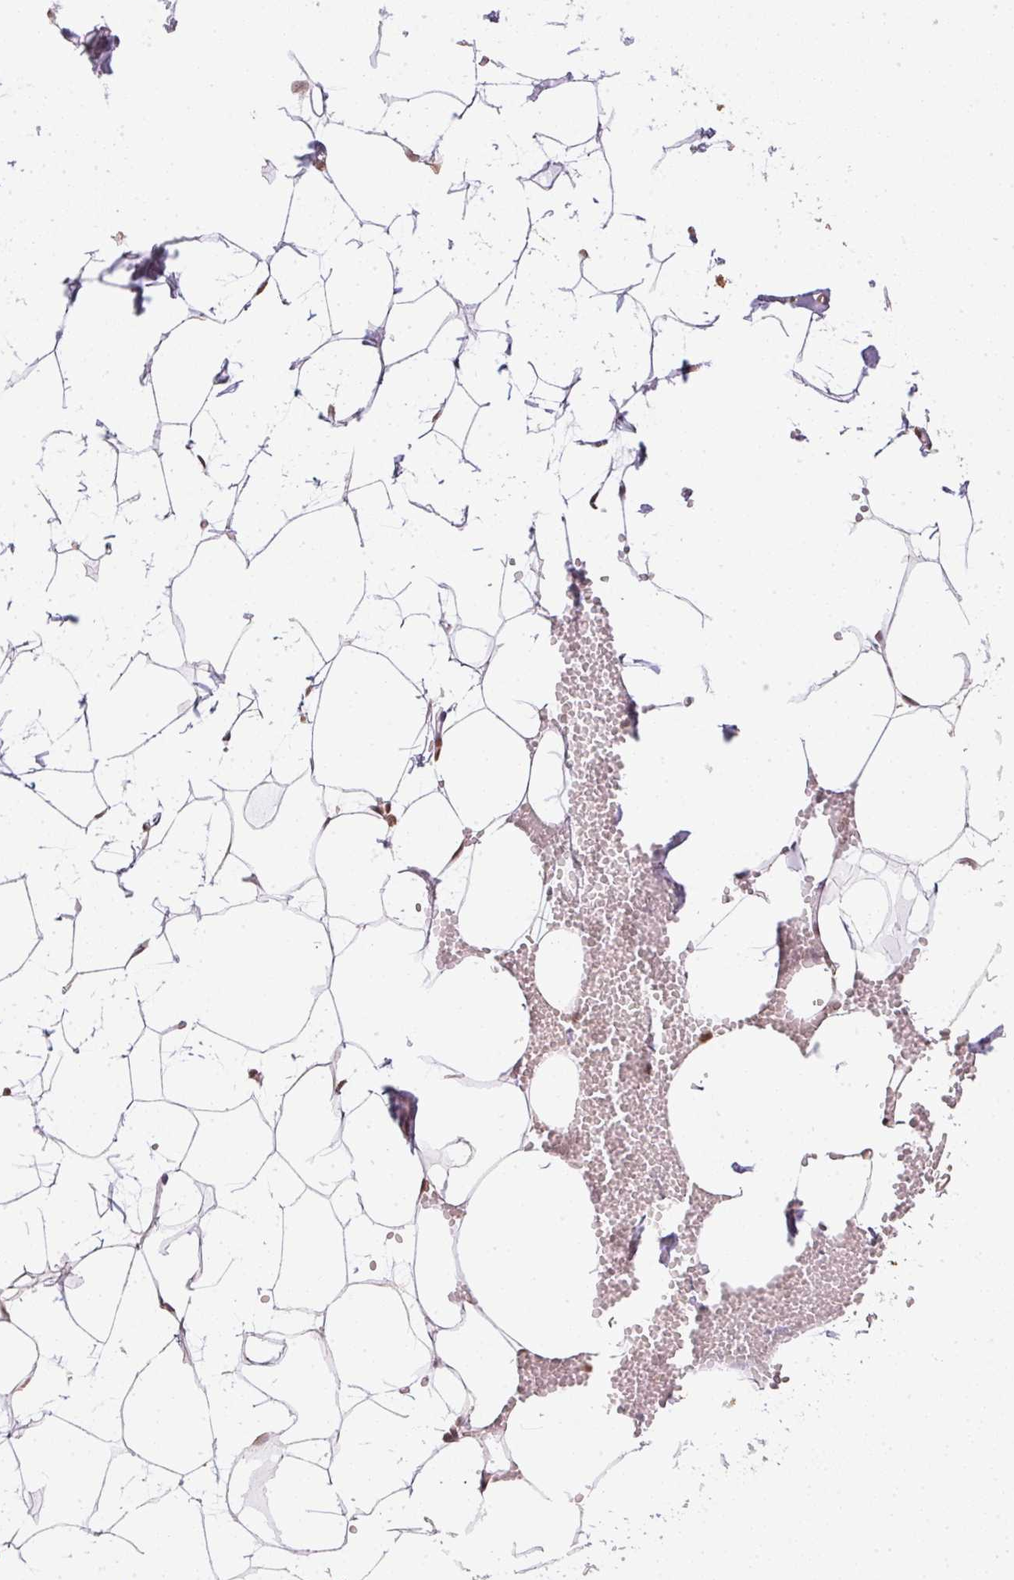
{"staining": {"intensity": "negative", "quantity": "none", "location": "none"}, "tissue": "breast", "cell_type": "Adipocytes", "image_type": "normal", "snomed": [{"axis": "morphology", "description": "Normal tissue, NOS"}, {"axis": "topography", "description": "Breast"}], "caption": "Immunohistochemistry (IHC) photomicrograph of normal human breast stained for a protein (brown), which displays no expression in adipocytes. Brightfield microscopy of immunohistochemistry stained with DAB (brown) and hematoxylin (blue), captured at high magnification.", "gene": "TPI1", "patient": {"sex": "female", "age": 27}}